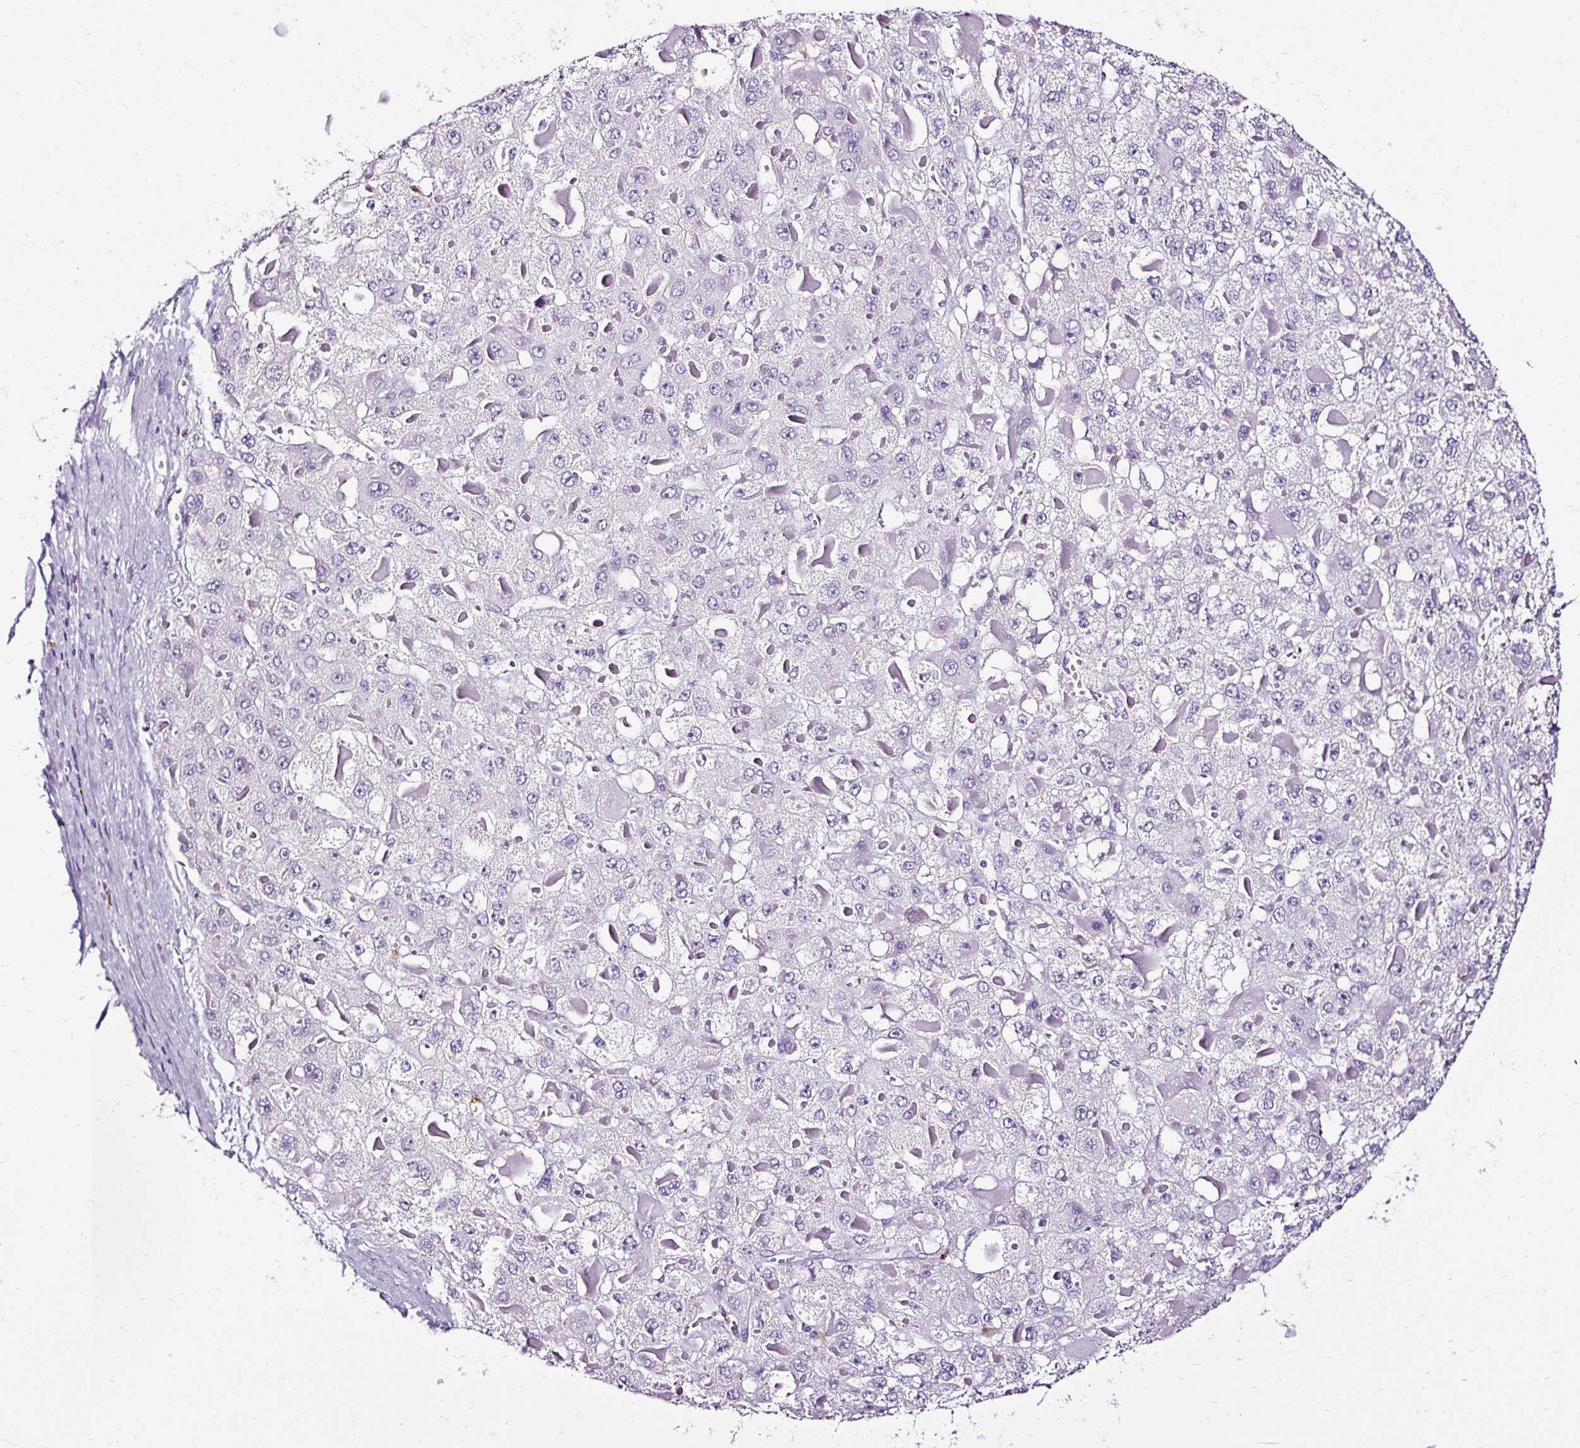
{"staining": {"intensity": "negative", "quantity": "none", "location": "none"}, "tissue": "liver cancer", "cell_type": "Tumor cells", "image_type": "cancer", "snomed": [{"axis": "morphology", "description": "Carcinoma, Hepatocellular, NOS"}, {"axis": "topography", "description": "Liver"}], "caption": "Immunohistochemistry histopathology image of human liver cancer stained for a protein (brown), which exhibits no positivity in tumor cells.", "gene": "SLC7A8", "patient": {"sex": "female", "age": 73}}